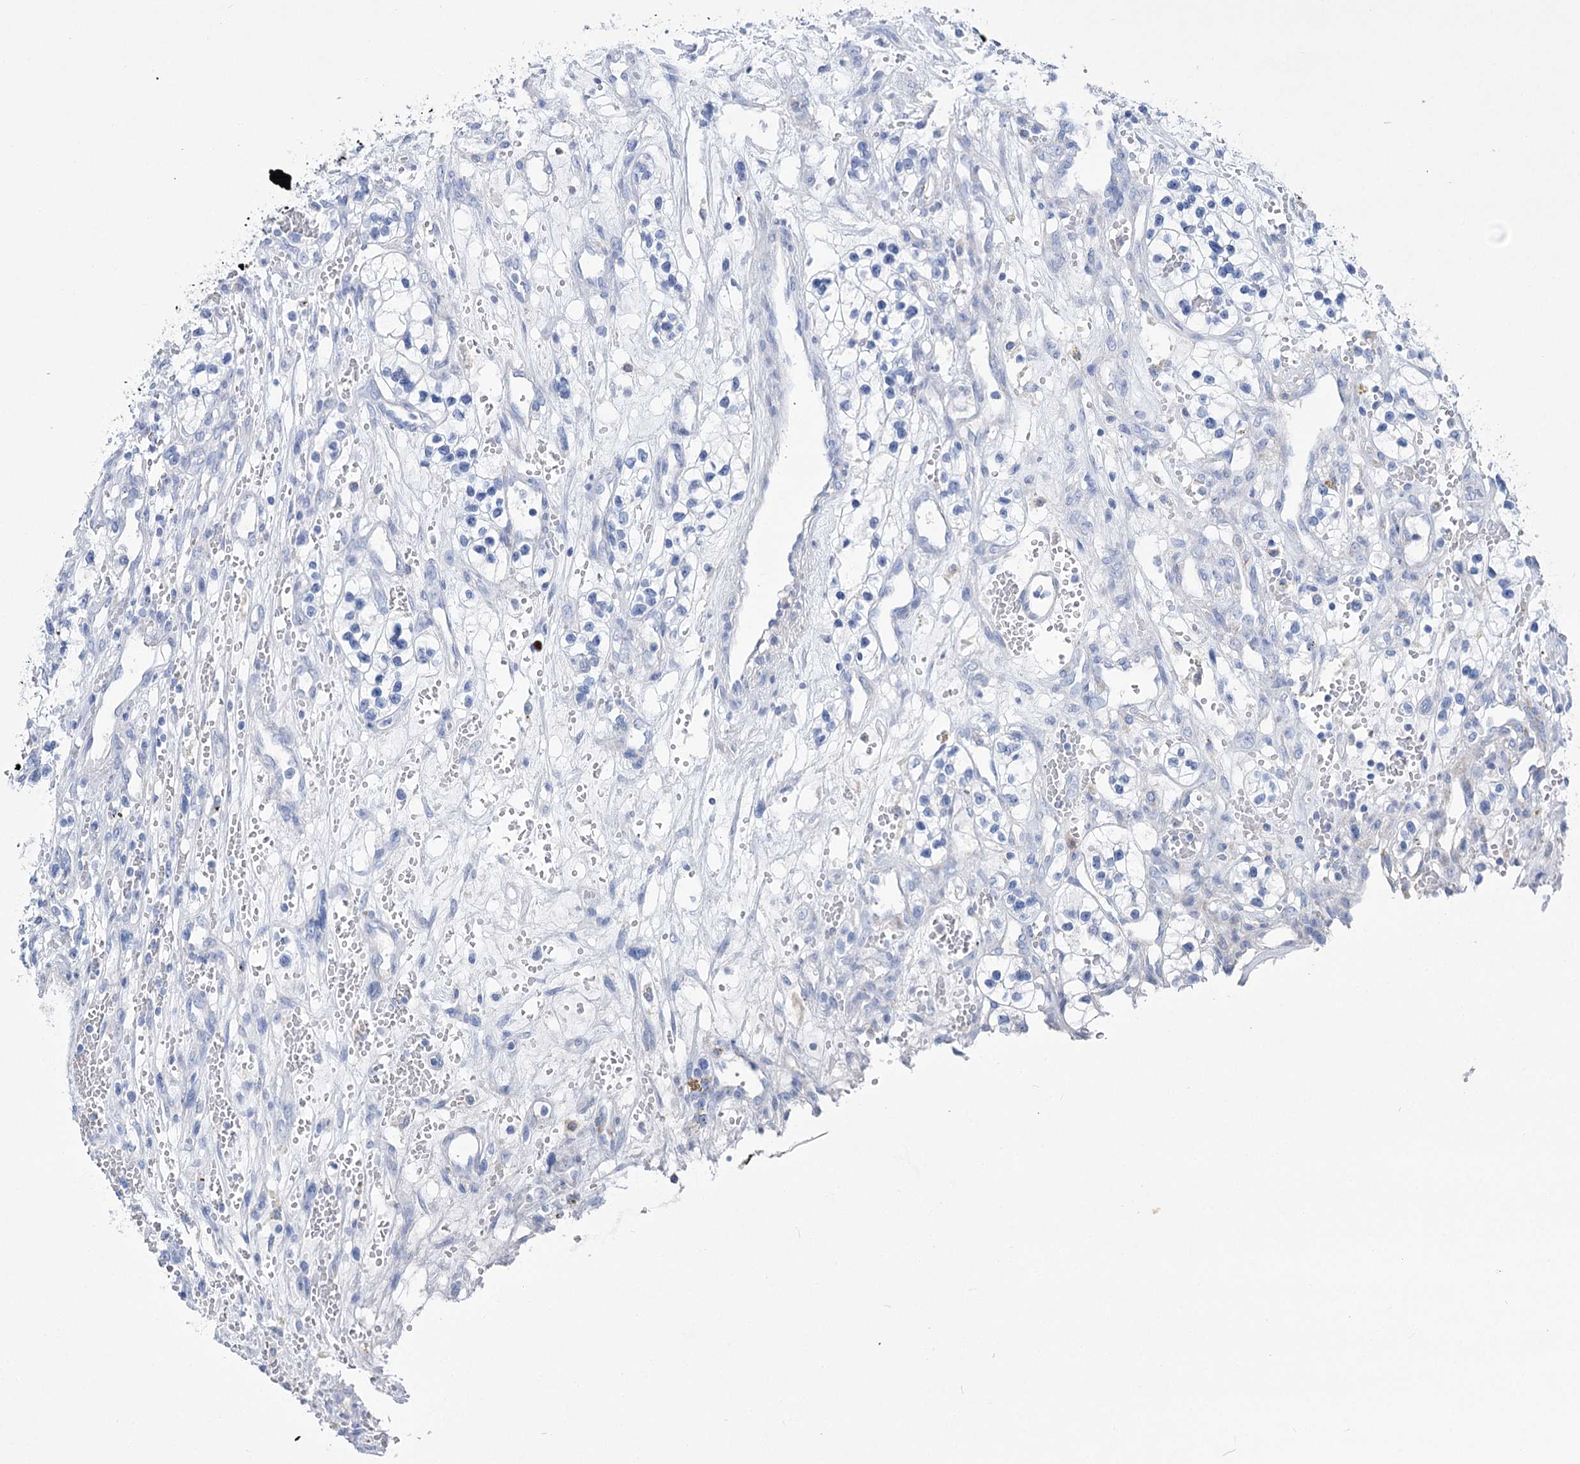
{"staining": {"intensity": "negative", "quantity": "none", "location": "none"}, "tissue": "renal cancer", "cell_type": "Tumor cells", "image_type": "cancer", "snomed": [{"axis": "morphology", "description": "Adenocarcinoma, NOS"}, {"axis": "topography", "description": "Kidney"}], "caption": "This is an immunohistochemistry histopathology image of human renal adenocarcinoma. There is no expression in tumor cells.", "gene": "PCDHA1", "patient": {"sex": "female", "age": 57}}